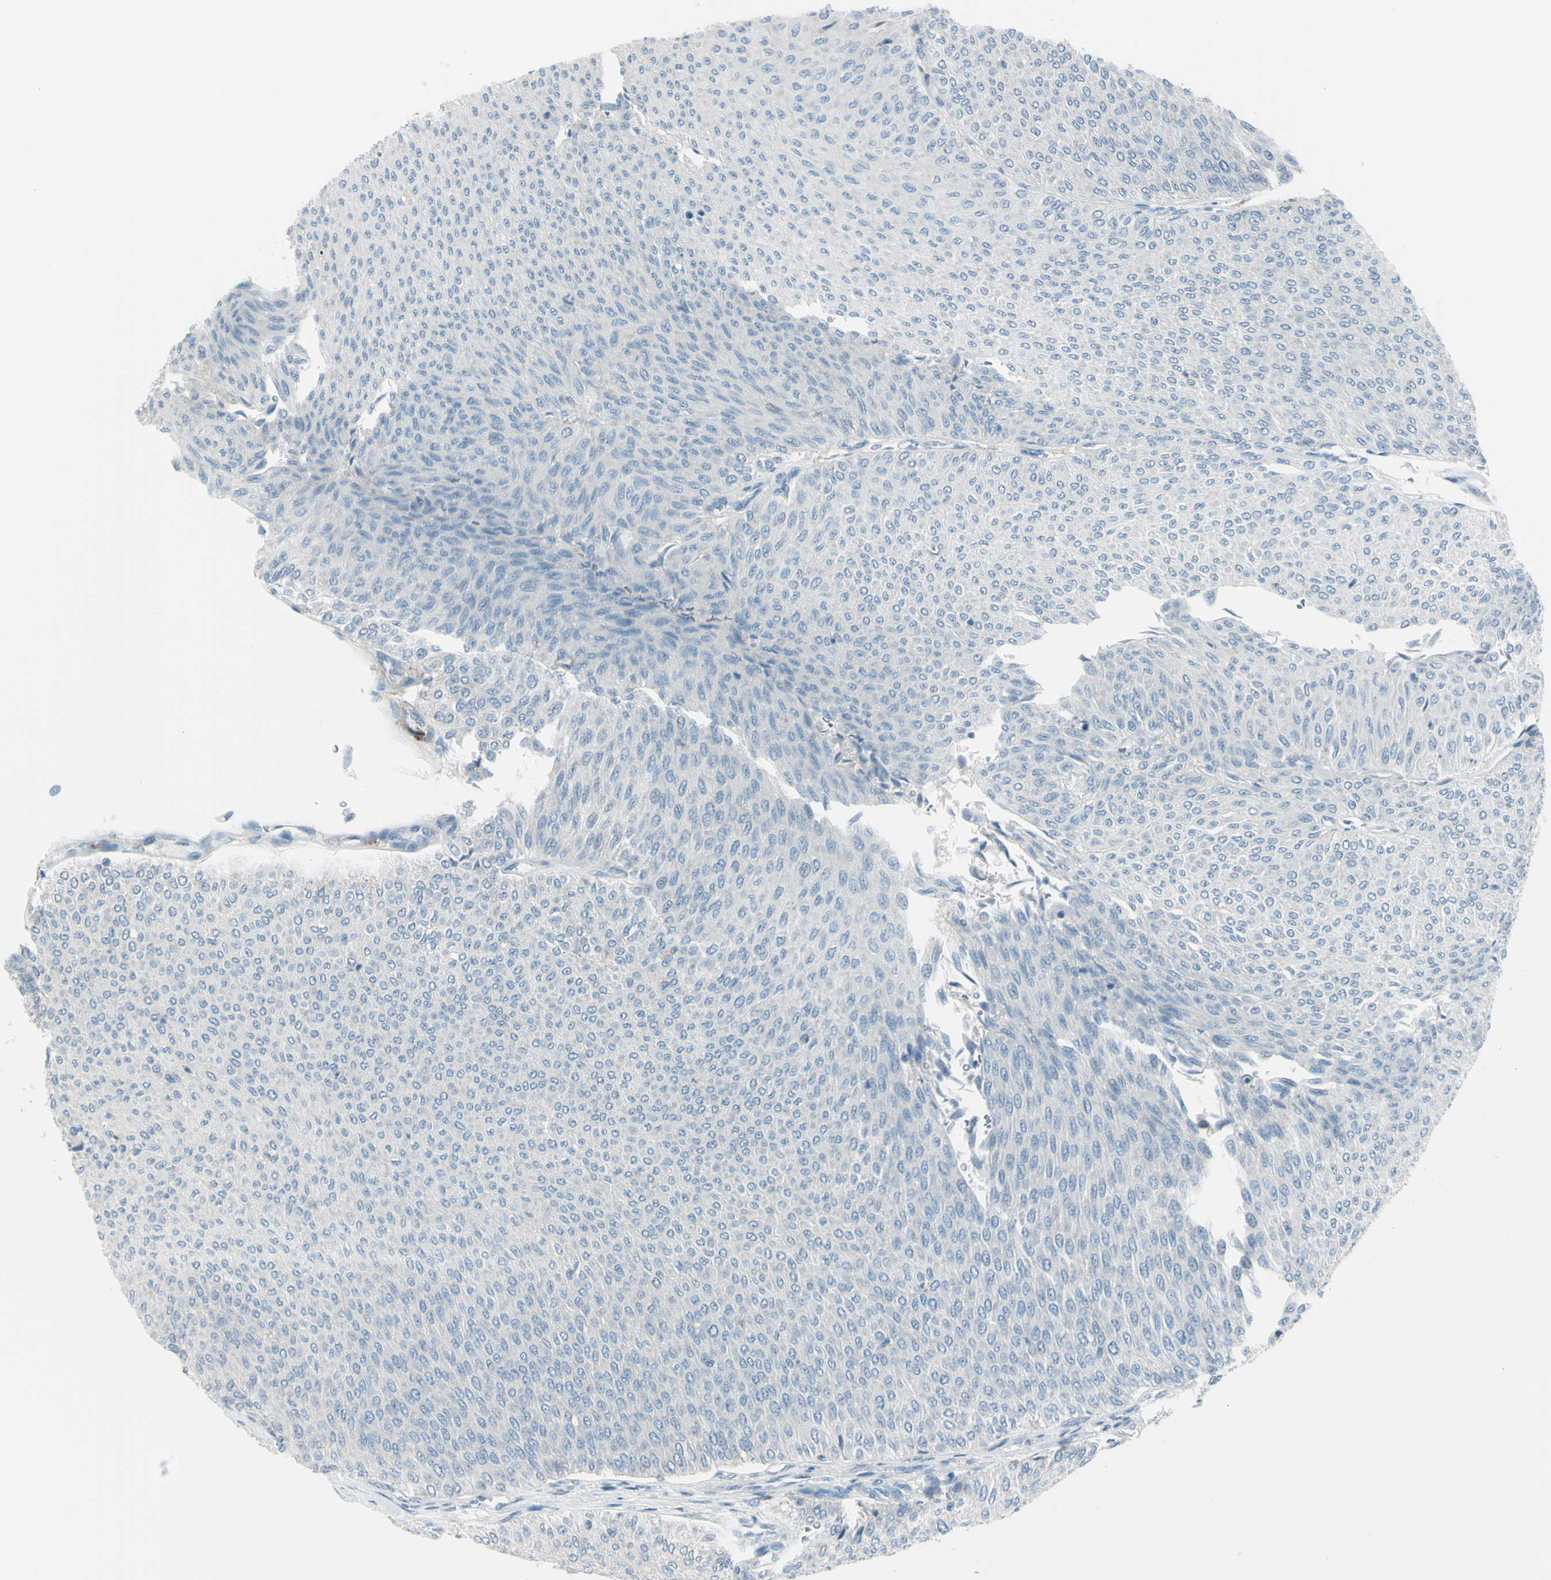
{"staining": {"intensity": "negative", "quantity": "none", "location": "none"}, "tissue": "urothelial cancer", "cell_type": "Tumor cells", "image_type": "cancer", "snomed": [{"axis": "morphology", "description": "Urothelial carcinoma, Low grade"}, {"axis": "topography", "description": "Urinary bladder"}], "caption": "This is a image of immunohistochemistry staining of low-grade urothelial carcinoma, which shows no staining in tumor cells.", "gene": "GPR34", "patient": {"sex": "male", "age": 78}}